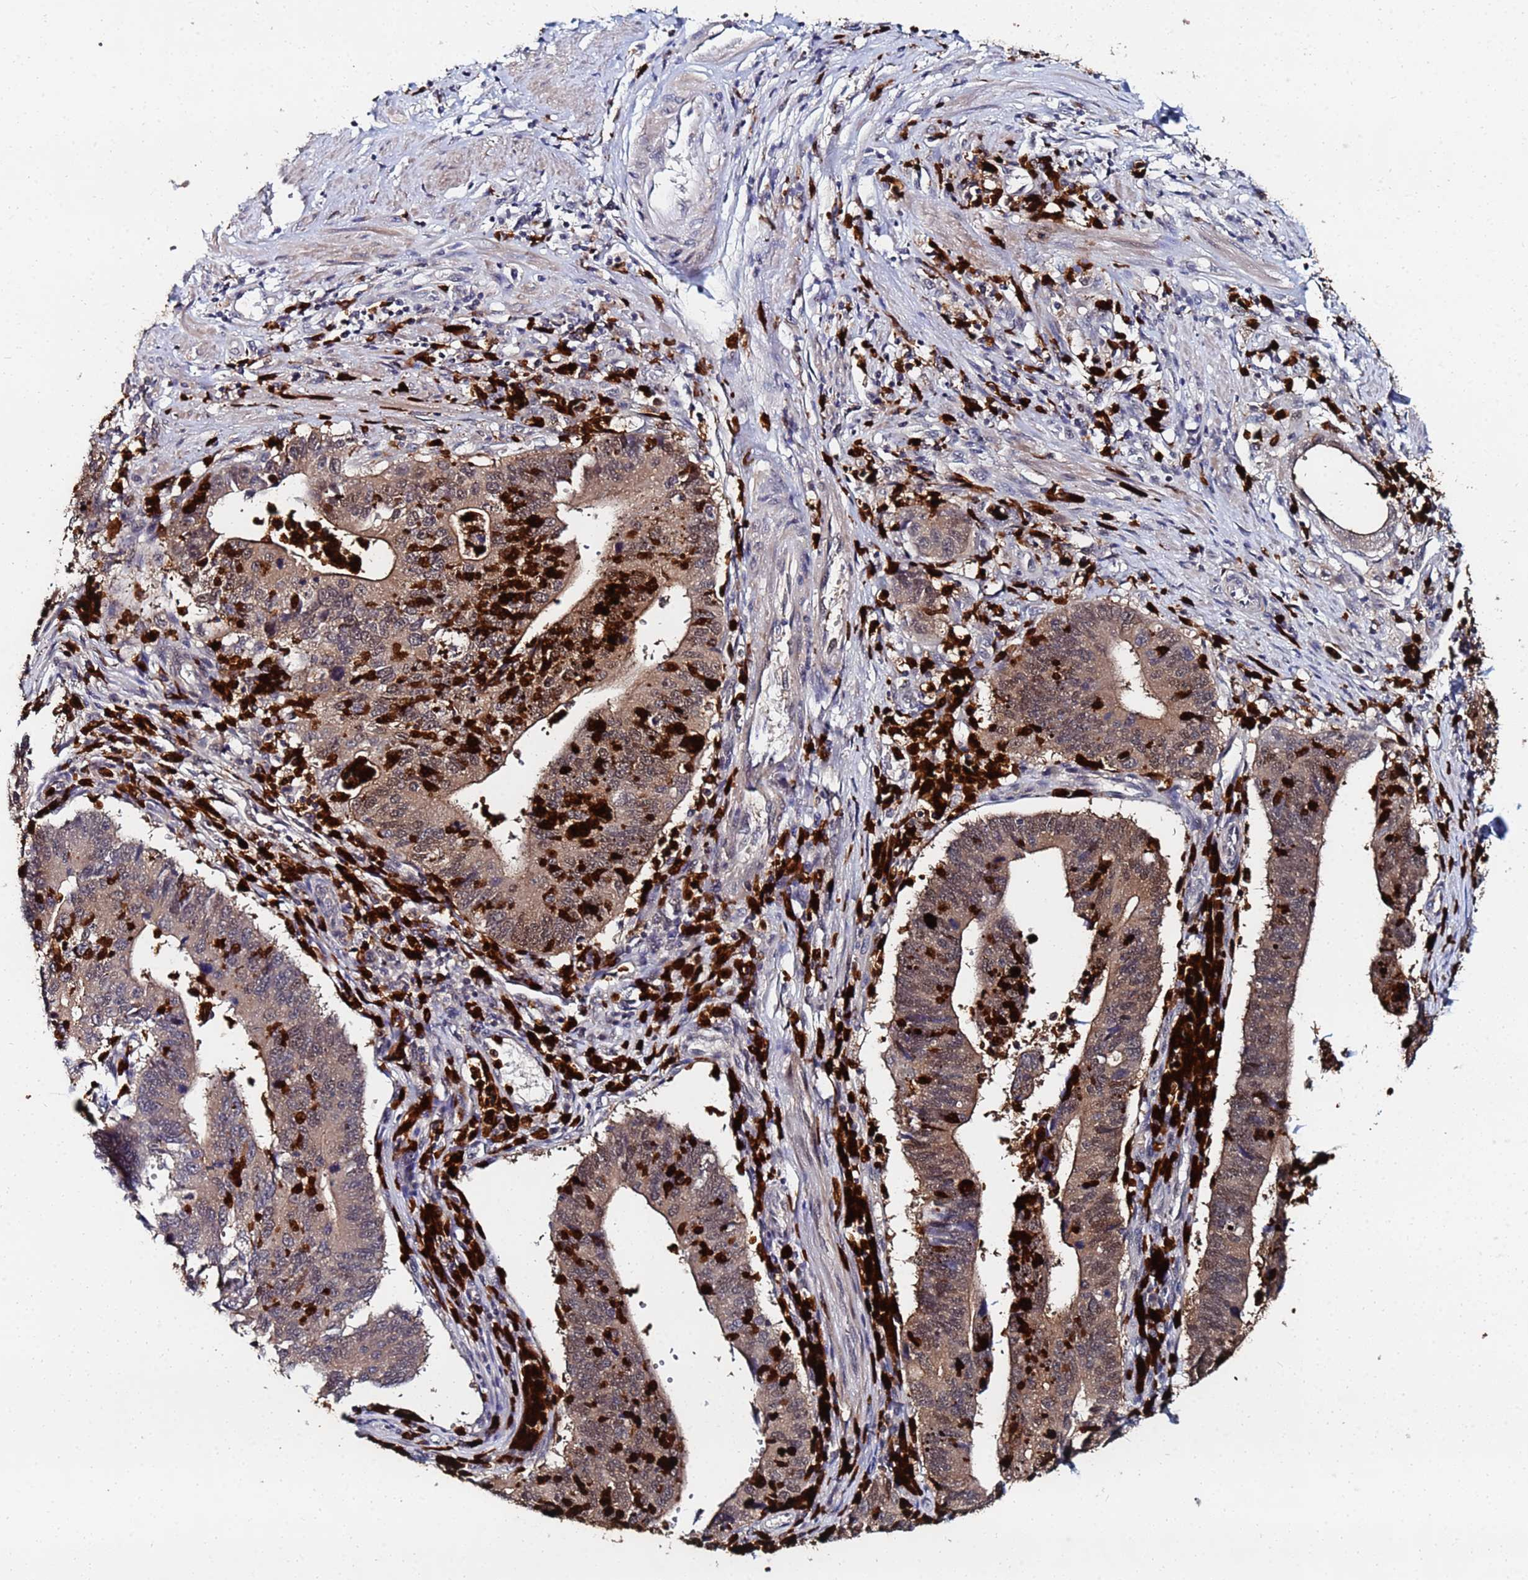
{"staining": {"intensity": "moderate", "quantity": ">75%", "location": "cytoplasmic/membranous,nuclear"}, "tissue": "stomach cancer", "cell_type": "Tumor cells", "image_type": "cancer", "snomed": [{"axis": "morphology", "description": "Adenocarcinoma, NOS"}, {"axis": "topography", "description": "Stomach"}], "caption": "High-magnification brightfield microscopy of stomach cancer stained with DAB (3,3'-diaminobenzidine) (brown) and counterstained with hematoxylin (blue). tumor cells exhibit moderate cytoplasmic/membranous and nuclear positivity is present in approximately>75% of cells. (DAB (3,3'-diaminobenzidine) = brown stain, brightfield microscopy at high magnification).", "gene": "MTCL1", "patient": {"sex": "male", "age": 59}}